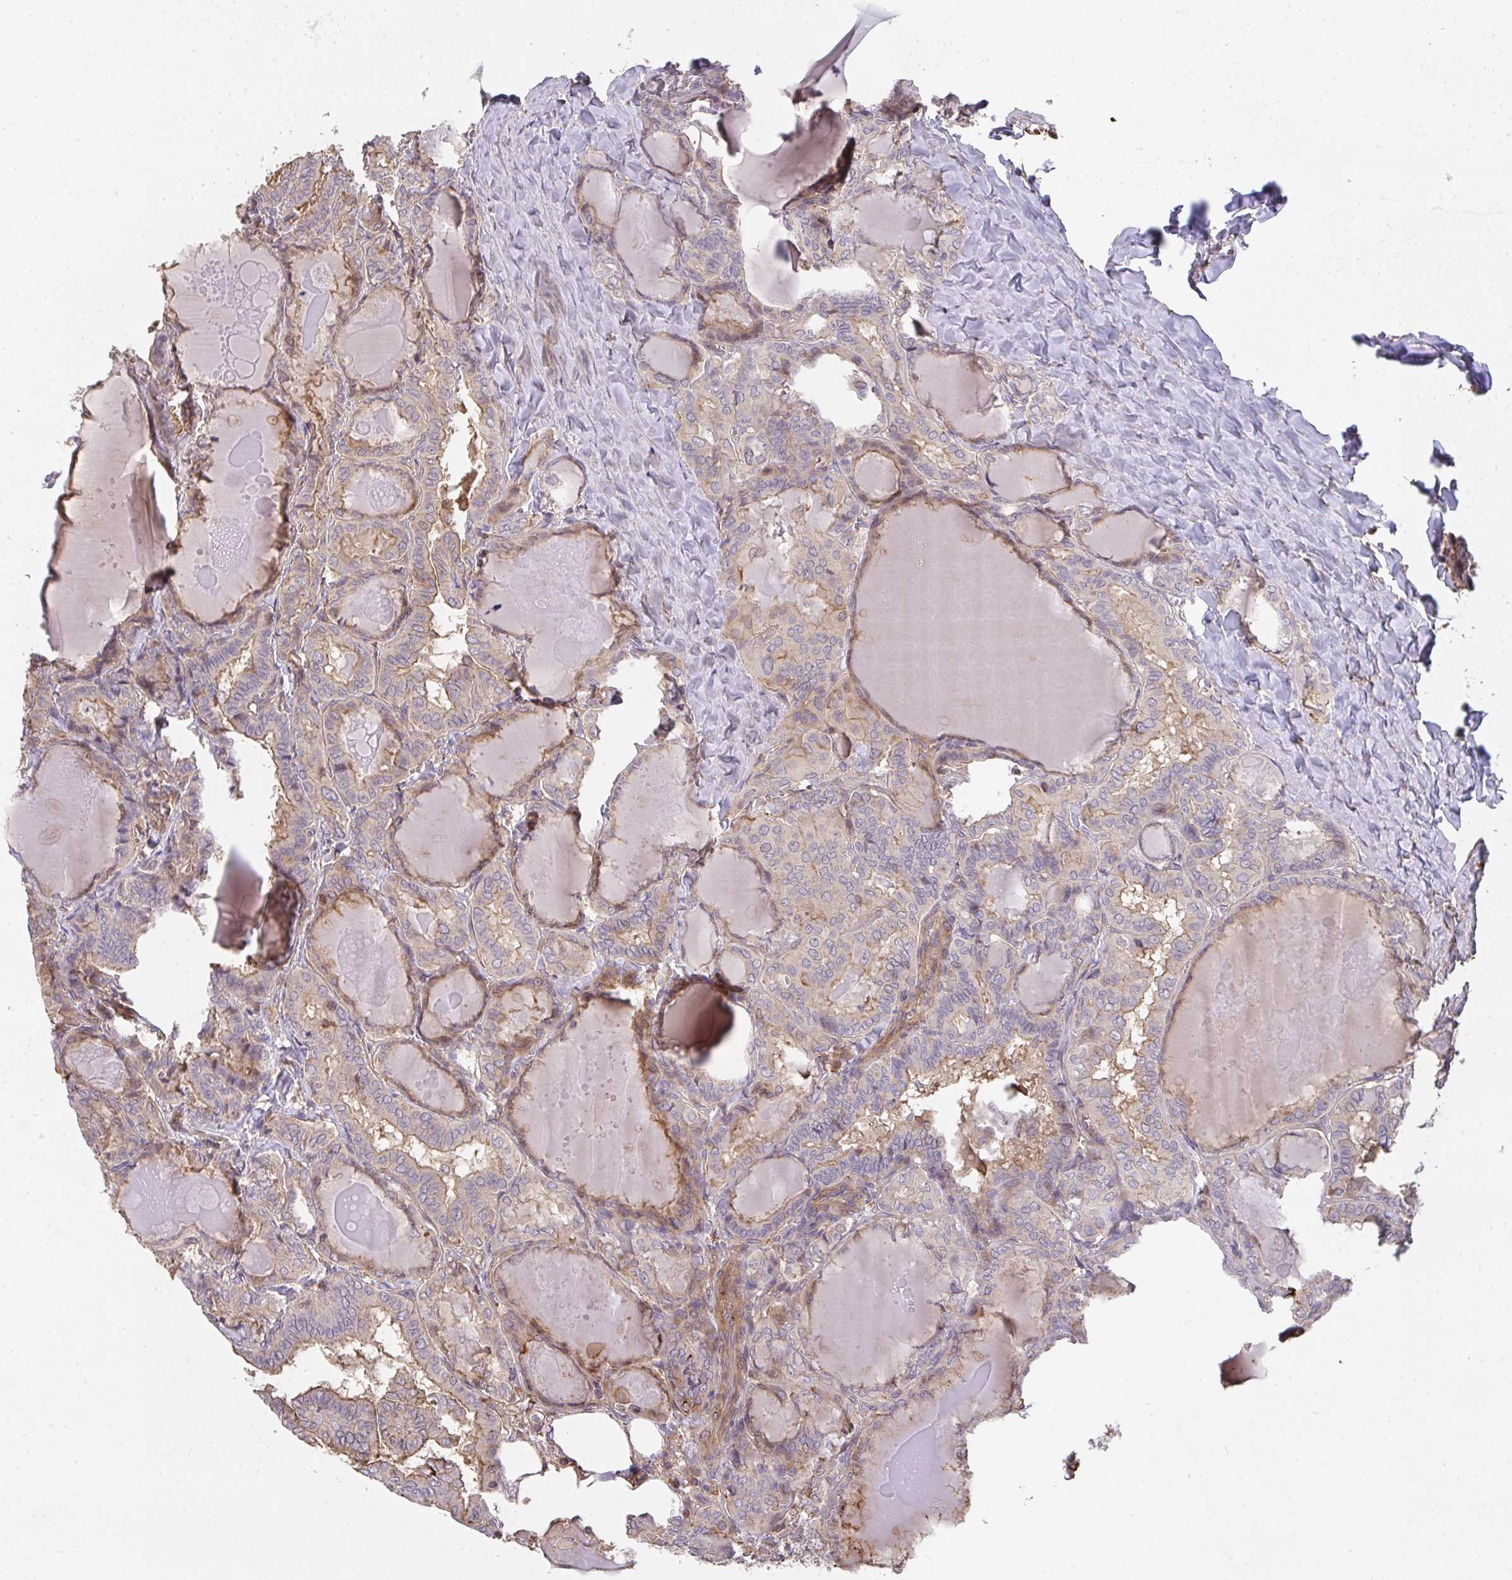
{"staining": {"intensity": "moderate", "quantity": "25%-75%", "location": "cytoplasmic/membranous"}, "tissue": "thyroid cancer", "cell_type": "Tumor cells", "image_type": "cancer", "snomed": [{"axis": "morphology", "description": "Papillary adenocarcinoma, NOS"}, {"axis": "topography", "description": "Thyroid gland"}], "caption": "Thyroid papillary adenocarcinoma stained with a protein marker demonstrates moderate staining in tumor cells.", "gene": "TNMD", "patient": {"sex": "female", "age": 46}}